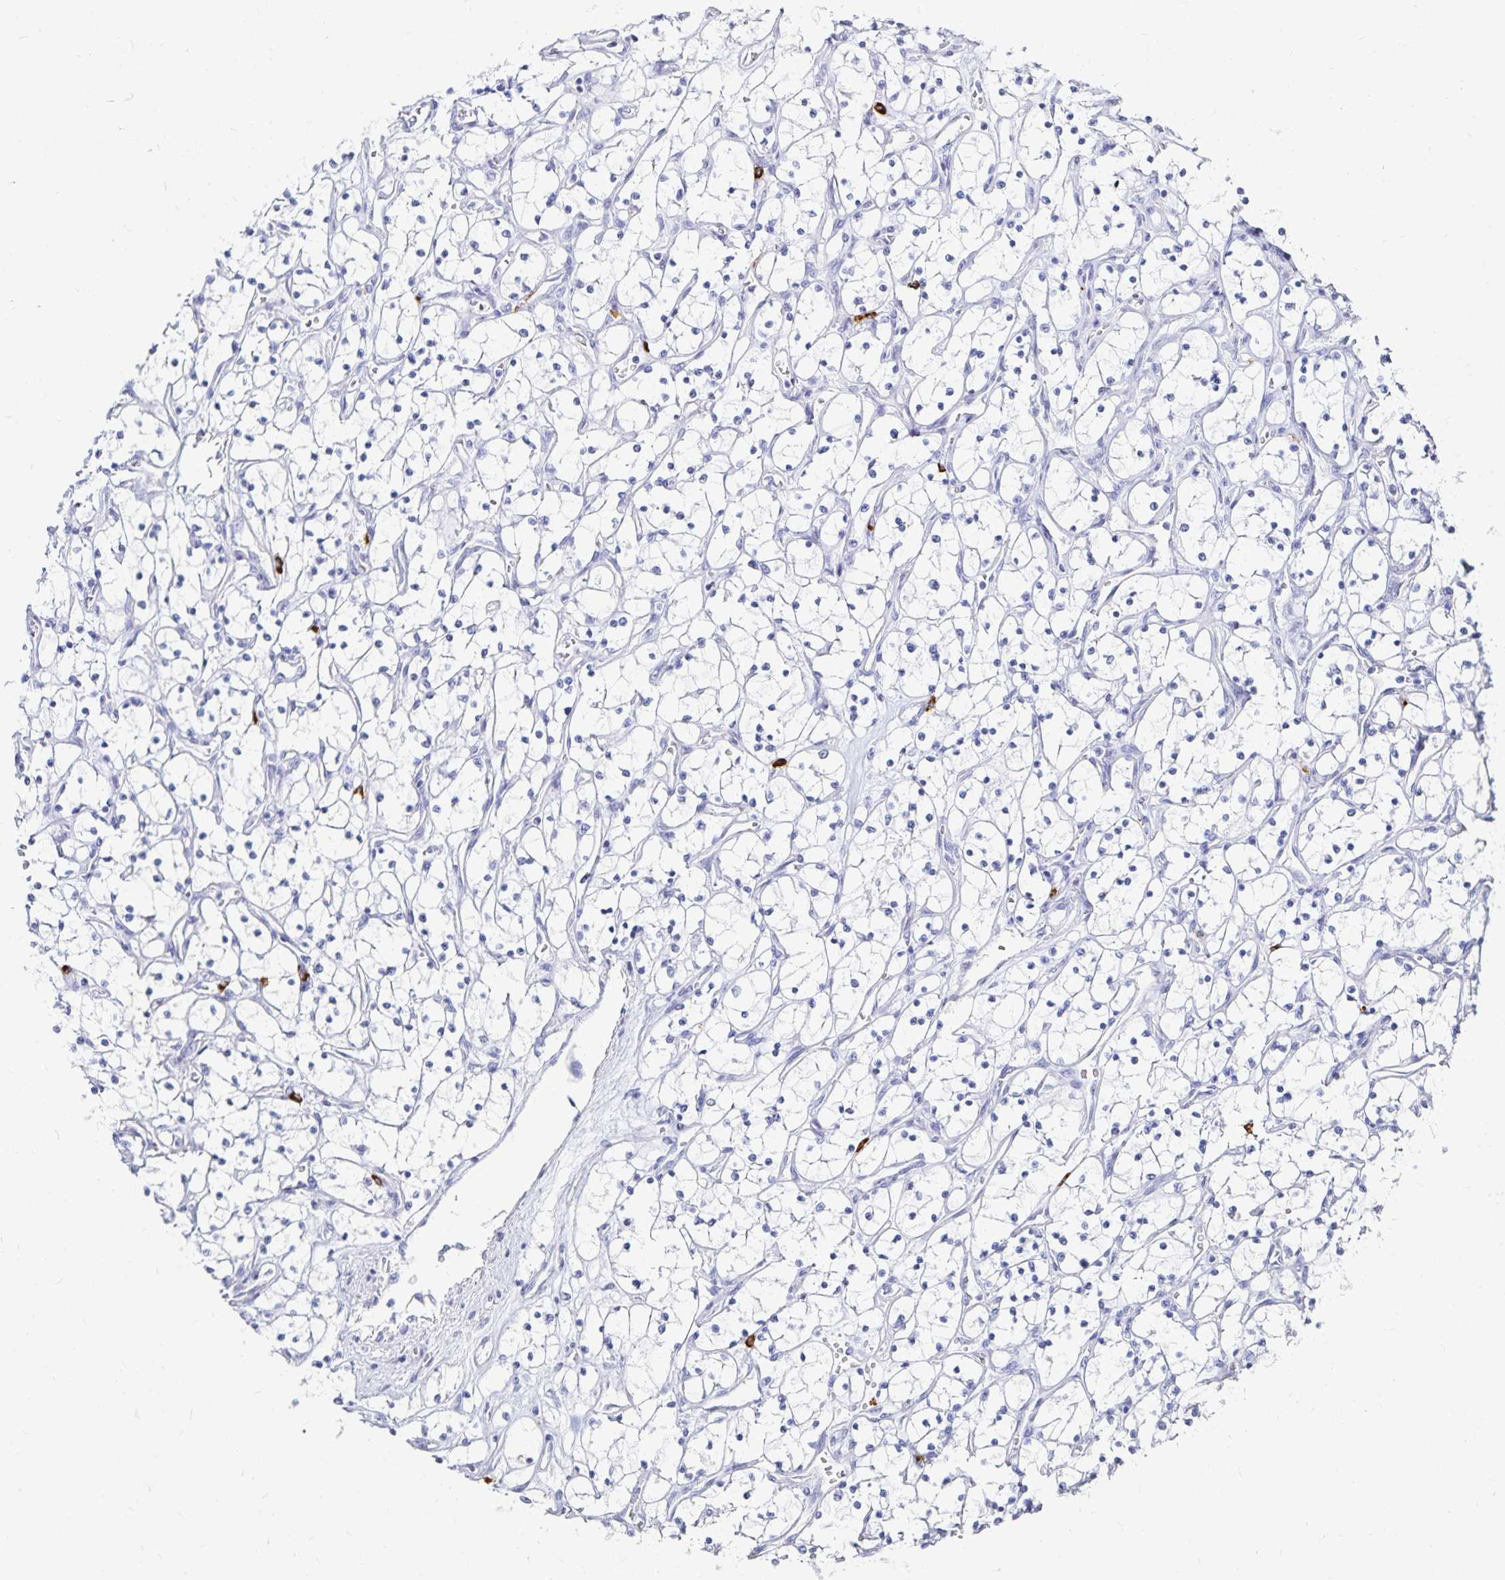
{"staining": {"intensity": "negative", "quantity": "none", "location": "none"}, "tissue": "renal cancer", "cell_type": "Tumor cells", "image_type": "cancer", "snomed": [{"axis": "morphology", "description": "Adenocarcinoma, NOS"}, {"axis": "topography", "description": "Kidney"}], "caption": "IHC histopathology image of neoplastic tissue: human adenocarcinoma (renal) stained with DAB shows no significant protein staining in tumor cells.", "gene": "TNIP1", "patient": {"sex": "female", "age": 69}}